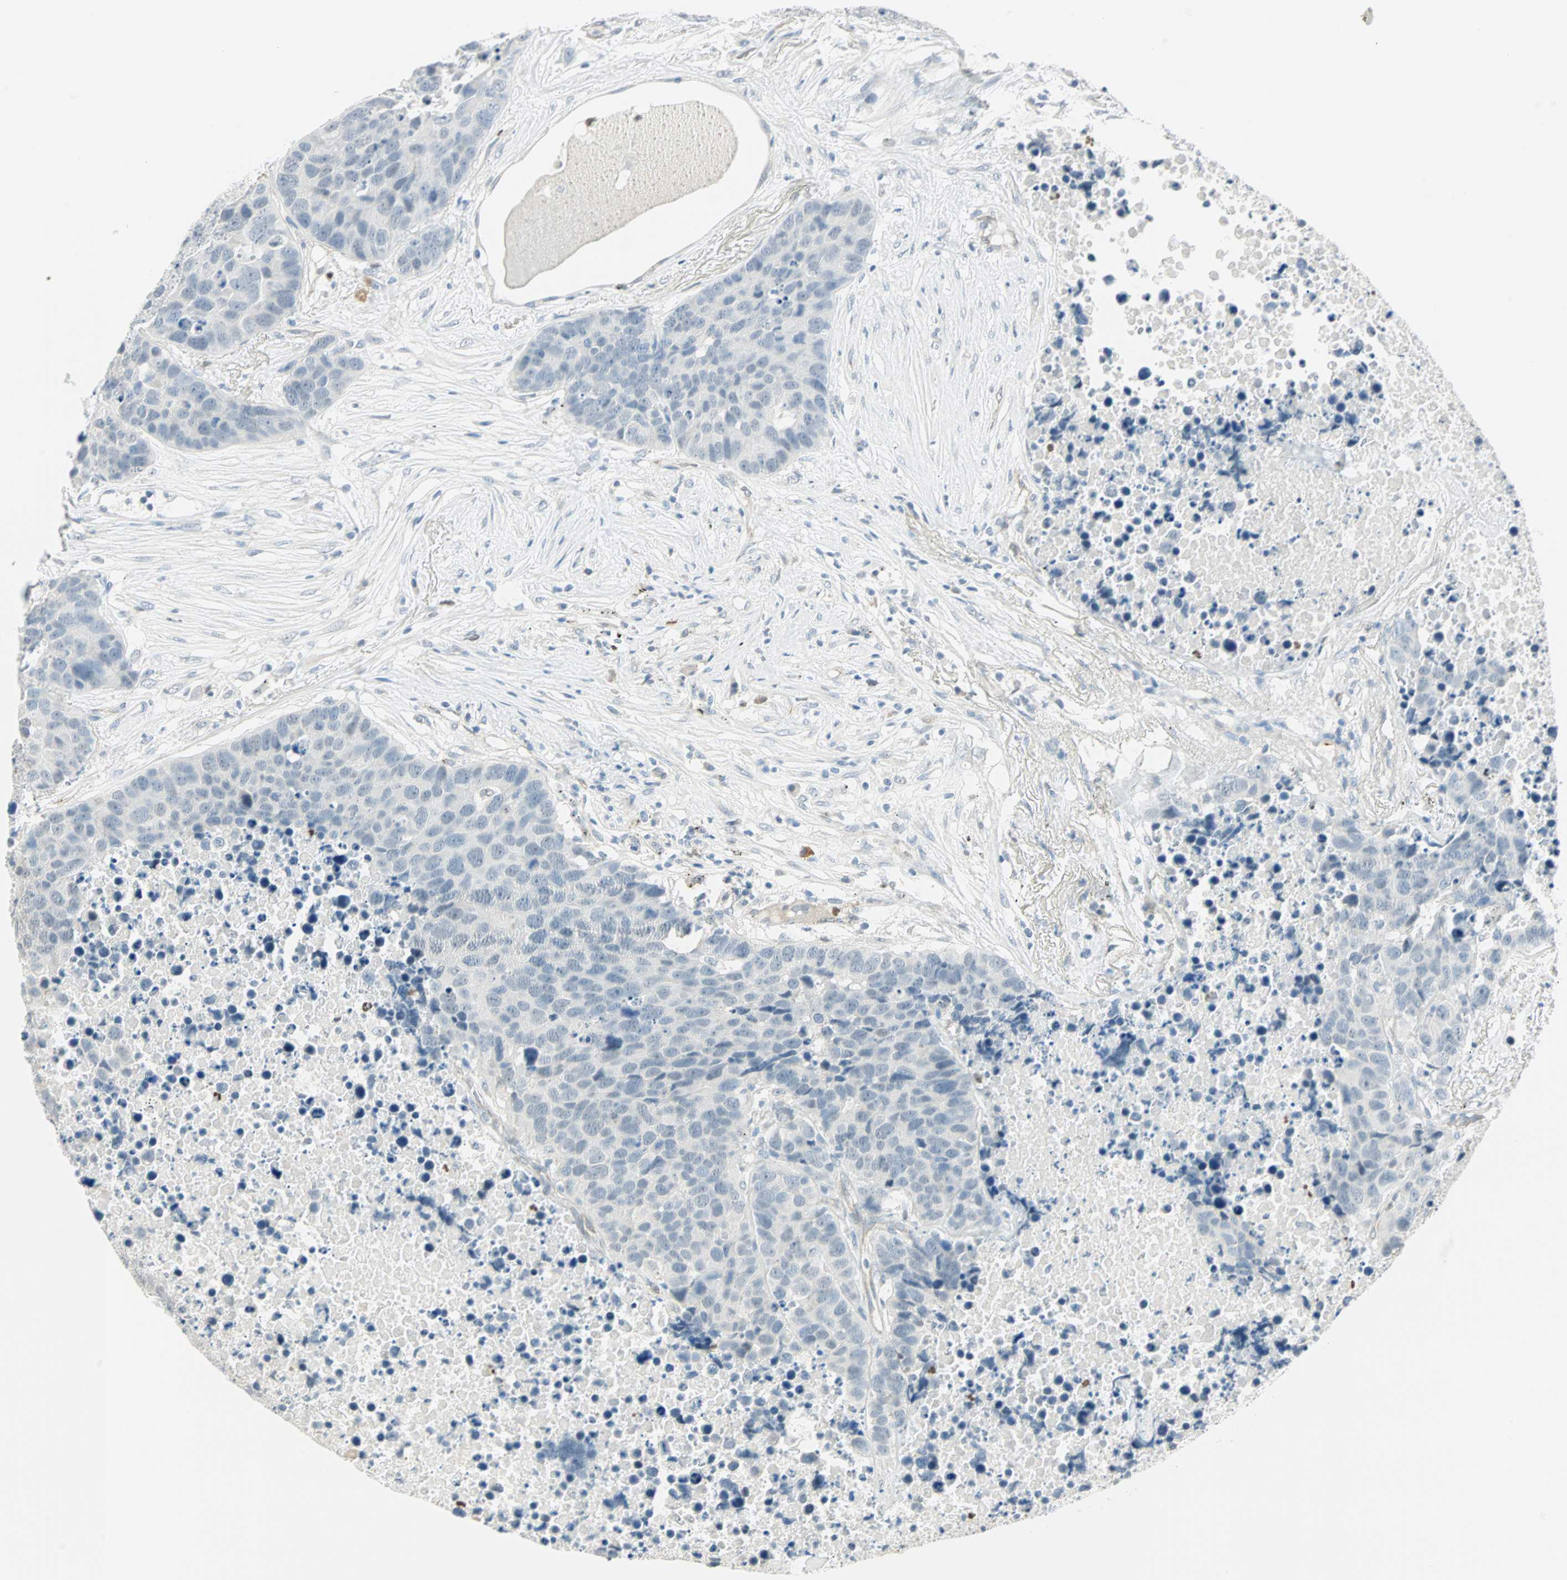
{"staining": {"intensity": "negative", "quantity": "none", "location": "none"}, "tissue": "carcinoid", "cell_type": "Tumor cells", "image_type": "cancer", "snomed": [{"axis": "morphology", "description": "Carcinoid, malignant, NOS"}, {"axis": "topography", "description": "Lung"}], "caption": "This is an immunohistochemistry (IHC) micrograph of carcinoid (malignant). There is no staining in tumor cells.", "gene": "MLLT10", "patient": {"sex": "male", "age": 60}}